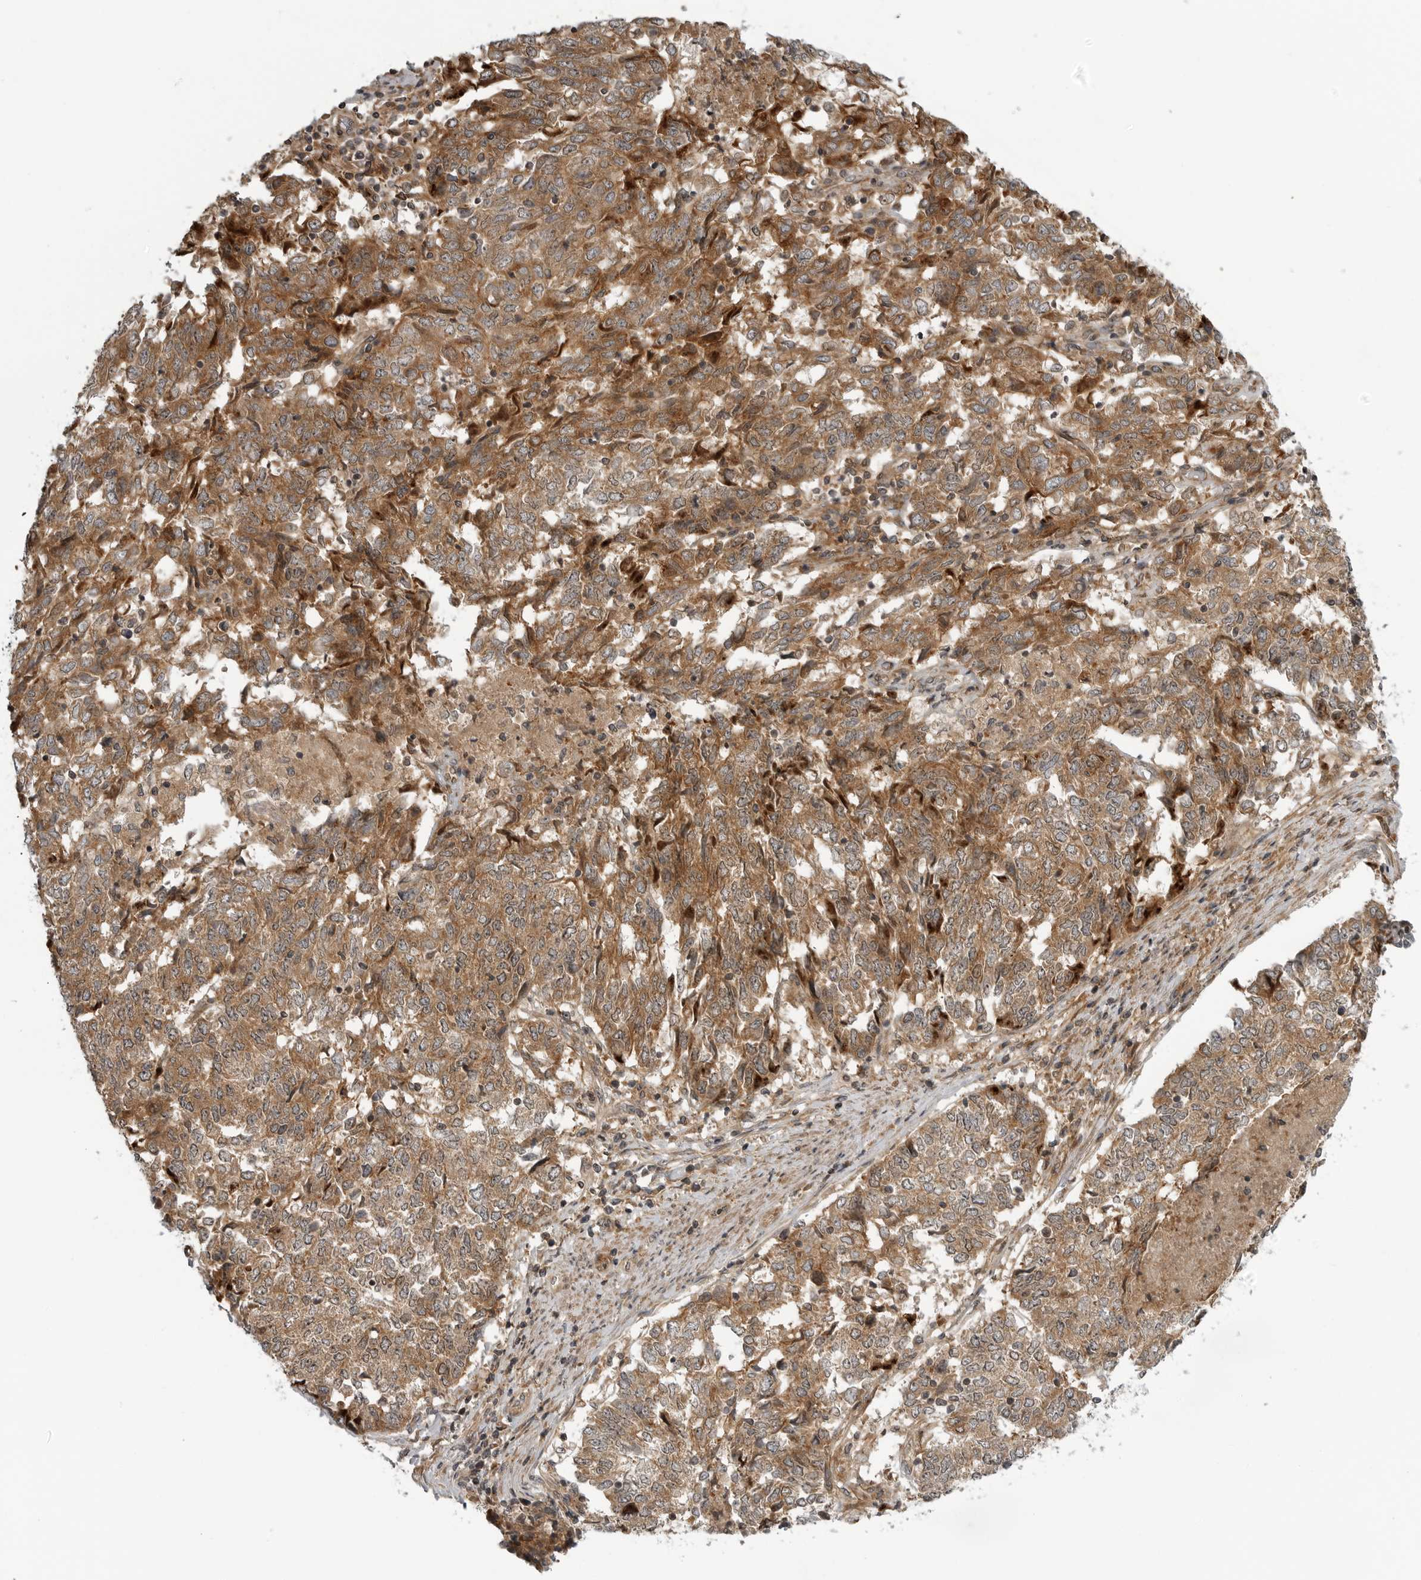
{"staining": {"intensity": "moderate", "quantity": ">75%", "location": "cytoplasmic/membranous"}, "tissue": "endometrial cancer", "cell_type": "Tumor cells", "image_type": "cancer", "snomed": [{"axis": "morphology", "description": "Adenocarcinoma, NOS"}, {"axis": "topography", "description": "Endometrium"}], "caption": "Protein staining demonstrates moderate cytoplasmic/membranous staining in about >75% of tumor cells in endometrial adenocarcinoma.", "gene": "LRRC45", "patient": {"sex": "female", "age": 80}}